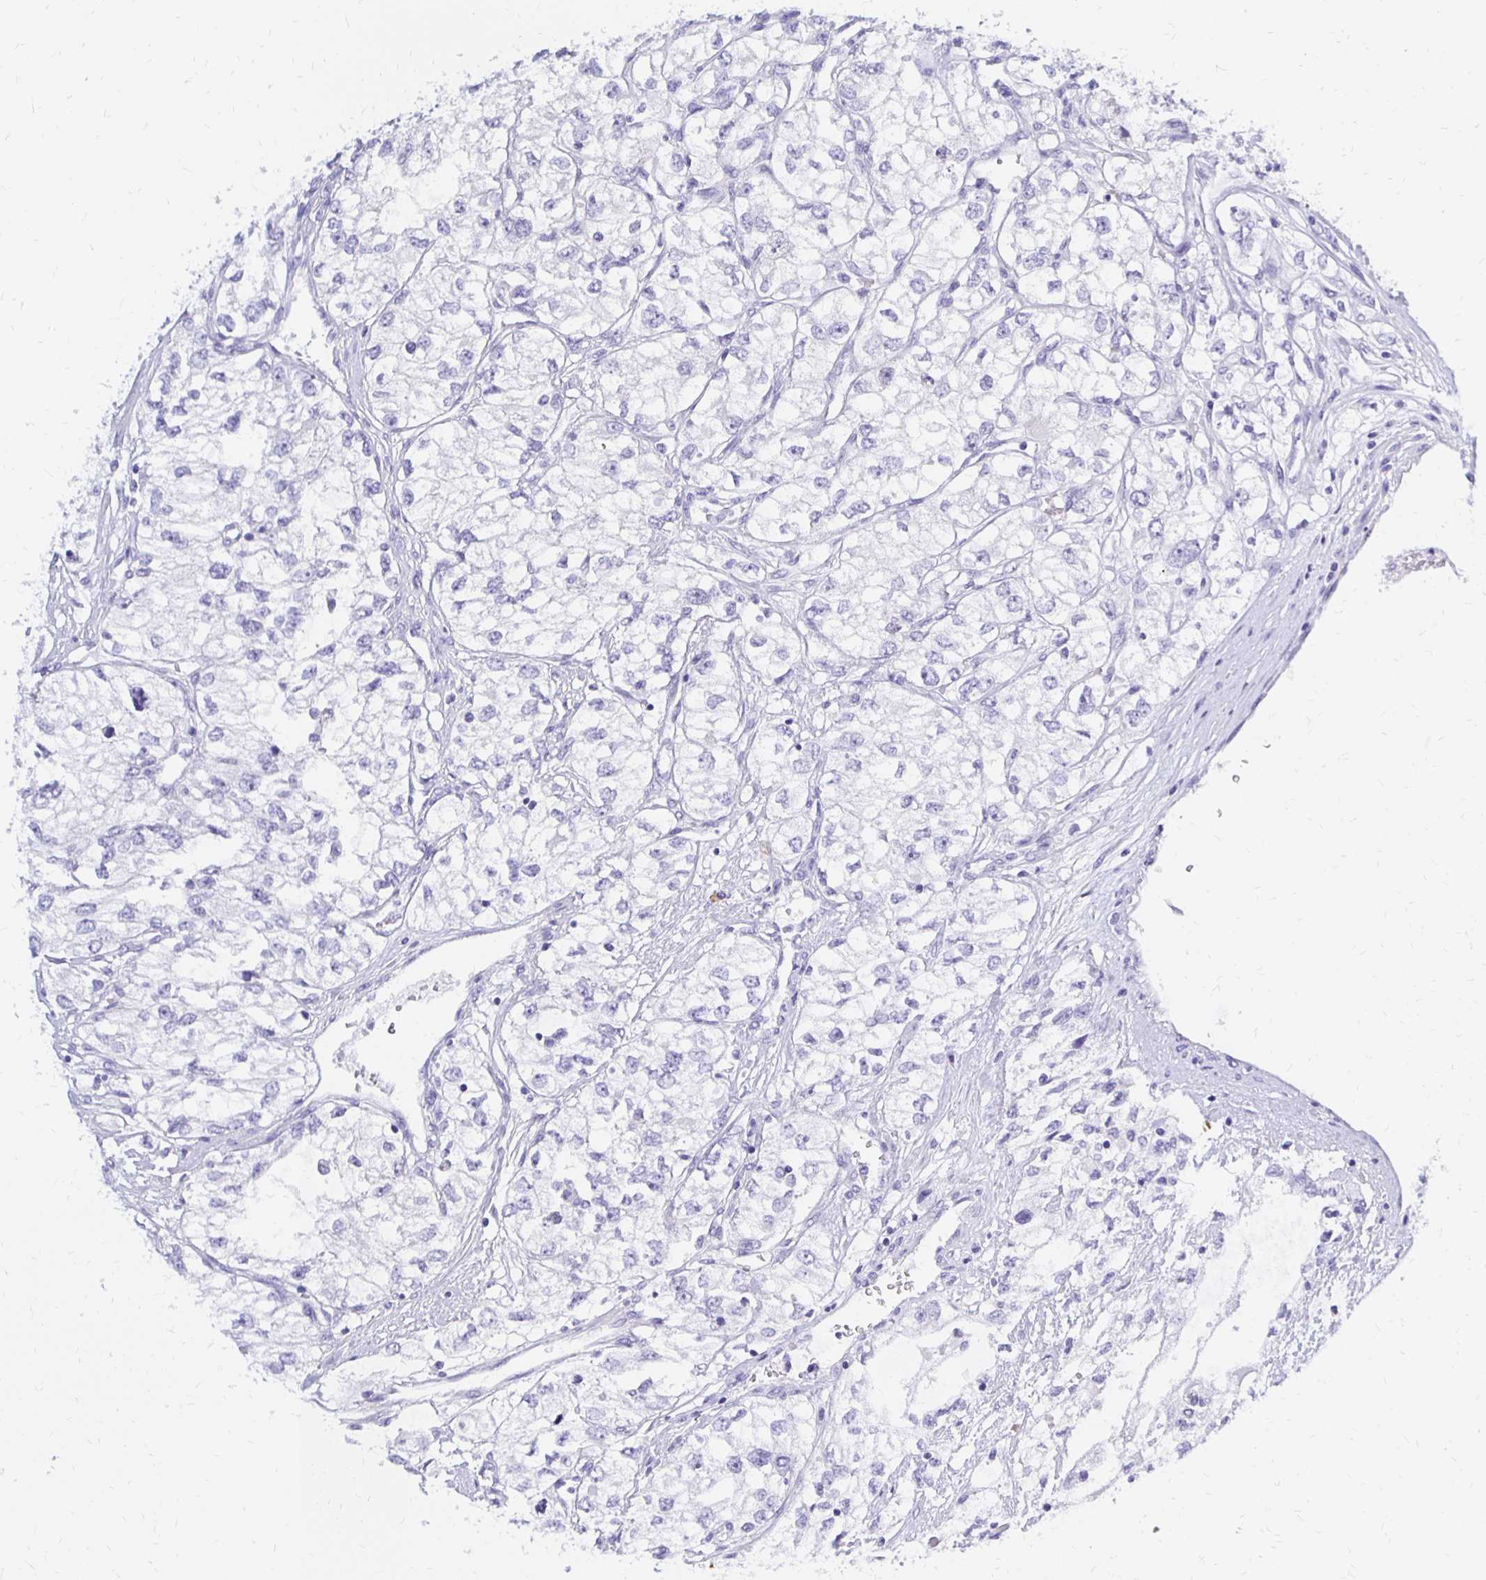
{"staining": {"intensity": "negative", "quantity": "none", "location": "none"}, "tissue": "renal cancer", "cell_type": "Tumor cells", "image_type": "cancer", "snomed": [{"axis": "morphology", "description": "Adenocarcinoma, NOS"}, {"axis": "topography", "description": "Kidney"}], "caption": "Image shows no protein expression in tumor cells of adenocarcinoma (renal) tissue.", "gene": "FNTB", "patient": {"sex": "female", "age": 59}}